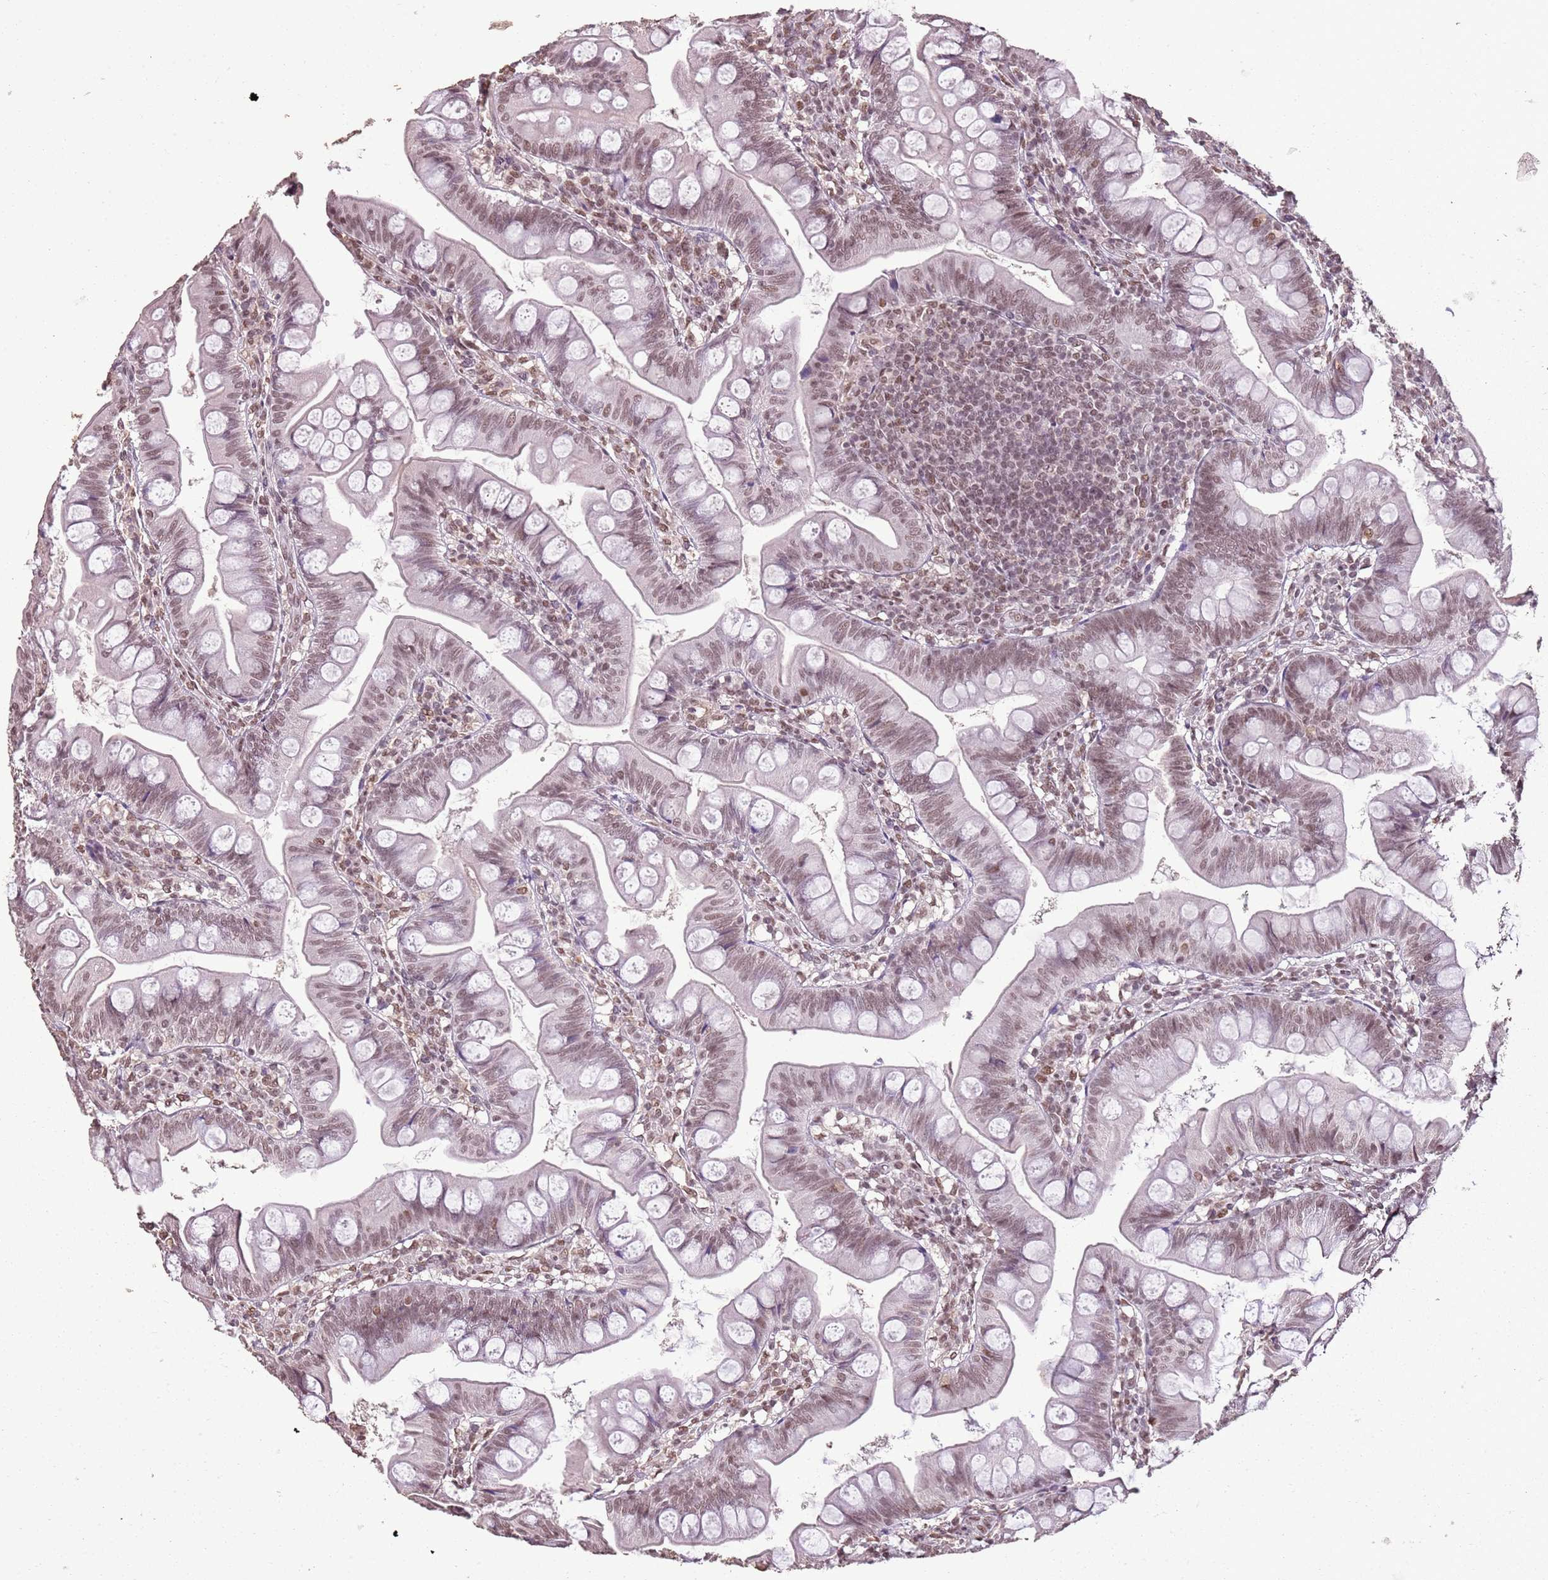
{"staining": {"intensity": "moderate", "quantity": ">75%", "location": "nuclear"}, "tissue": "small intestine", "cell_type": "Glandular cells", "image_type": "normal", "snomed": [{"axis": "morphology", "description": "Normal tissue, NOS"}, {"axis": "topography", "description": "Small intestine"}], "caption": "High-magnification brightfield microscopy of normal small intestine stained with DAB (3,3'-diaminobenzidine) (brown) and counterstained with hematoxylin (blue). glandular cells exhibit moderate nuclear expression is seen in approximately>75% of cells. (brown staining indicates protein expression, while blue staining denotes nuclei).", "gene": "ARL14EP", "patient": {"sex": "male", "age": 7}}